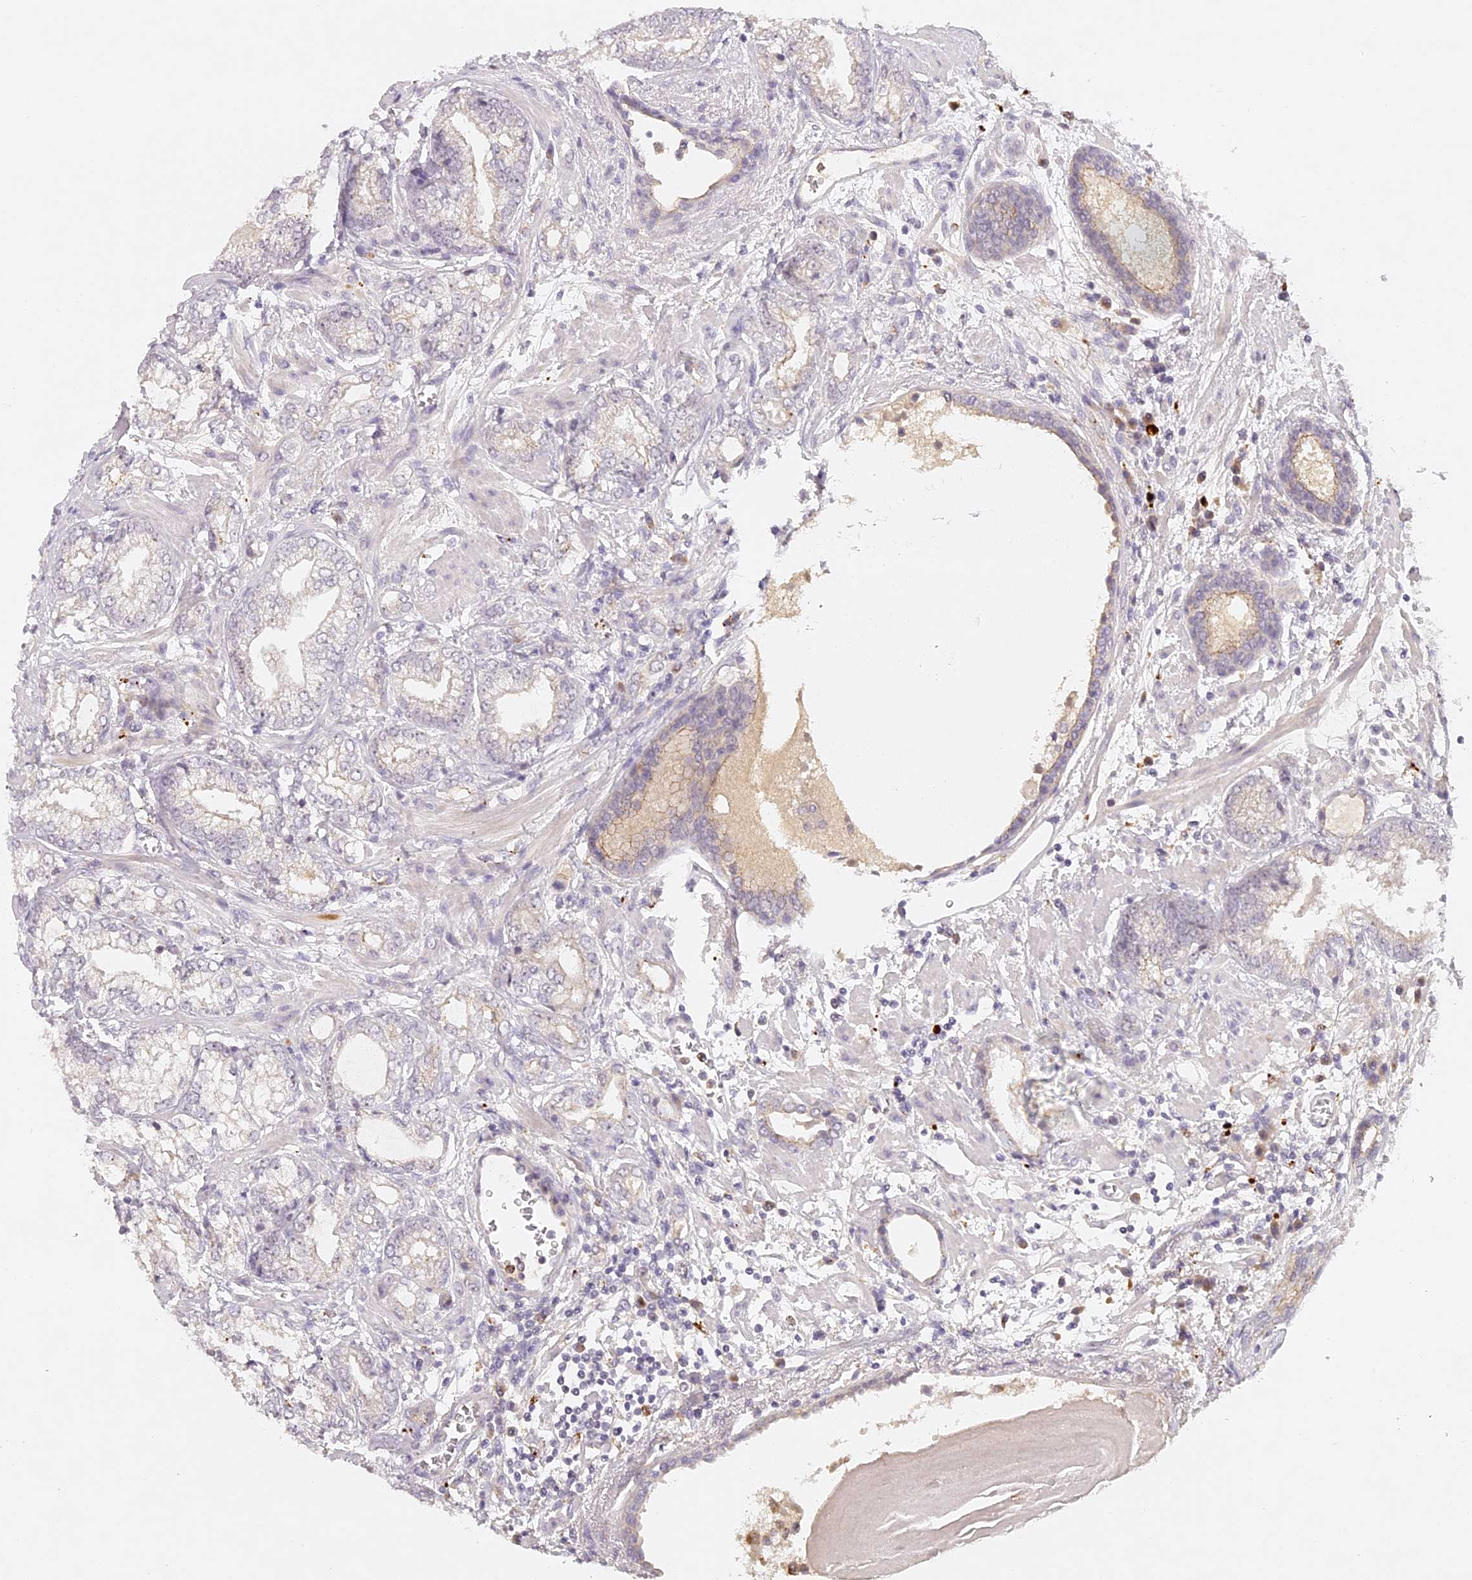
{"staining": {"intensity": "negative", "quantity": "none", "location": "none"}, "tissue": "prostate cancer", "cell_type": "Tumor cells", "image_type": "cancer", "snomed": [{"axis": "morphology", "description": "Normal morphology"}, {"axis": "morphology", "description": "Adenocarcinoma, Low grade"}, {"axis": "topography", "description": "Prostate"}], "caption": "The photomicrograph exhibits no significant positivity in tumor cells of prostate cancer.", "gene": "ELL3", "patient": {"sex": "male", "age": 72}}